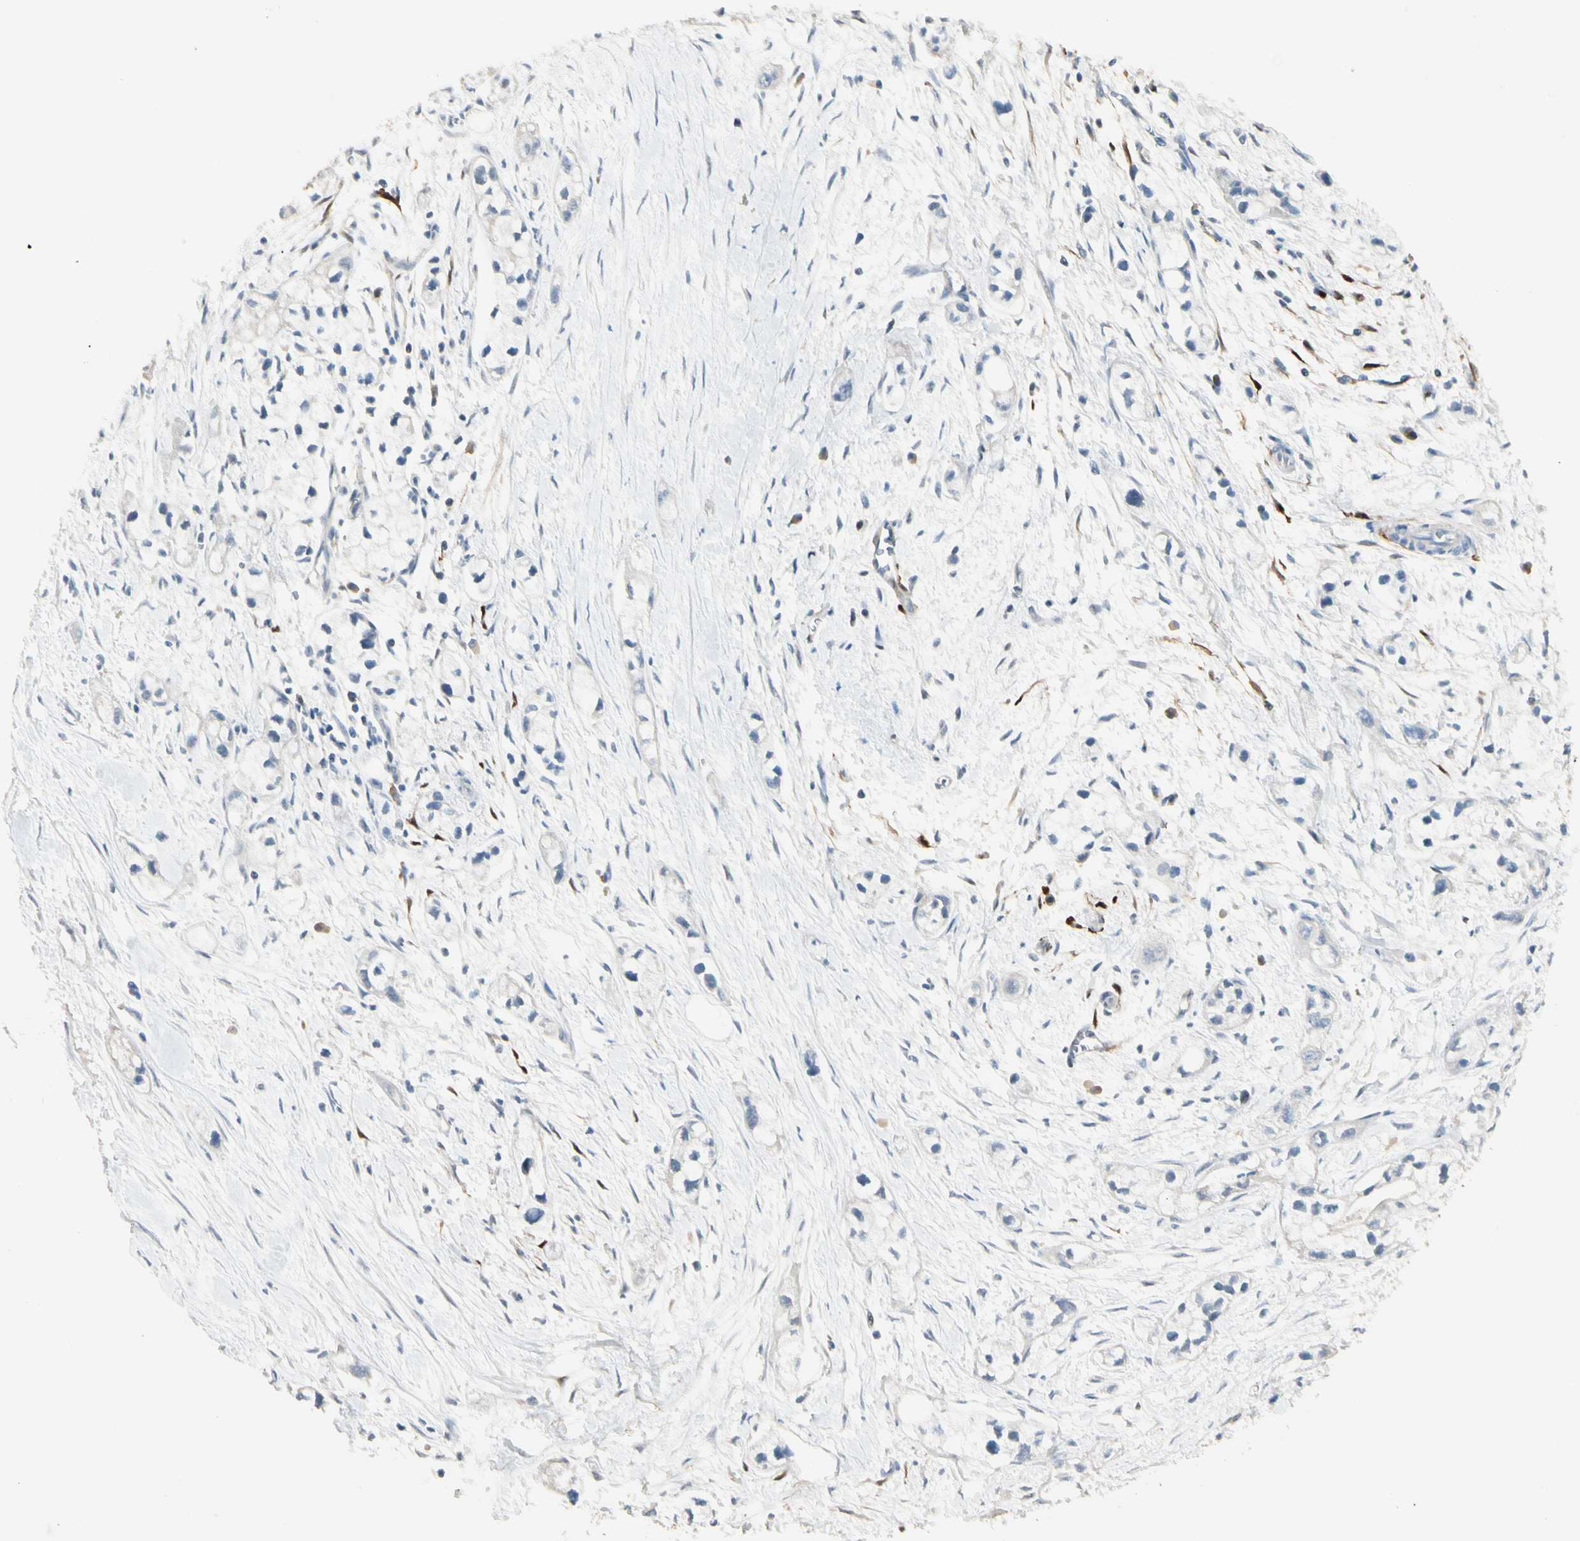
{"staining": {"intensity": "negative", "quantity": "none", "location": "none"}, "tissue": "pancreatic cancer", "cell_type": "Tumor cells", "image_type": "cancer", "snomed": [{"axis": "morphology", "description": "Adenocarcinoma, NOS"}, {"axis": "topography", "description": "Pancreas"}], "caption": "The IHC micrograph has no significant expression in tumor cells of adenocarcinoma (pancreatic) tissue.", "gene": "GNE", "patient": {"sex": "male", "age": 74}}